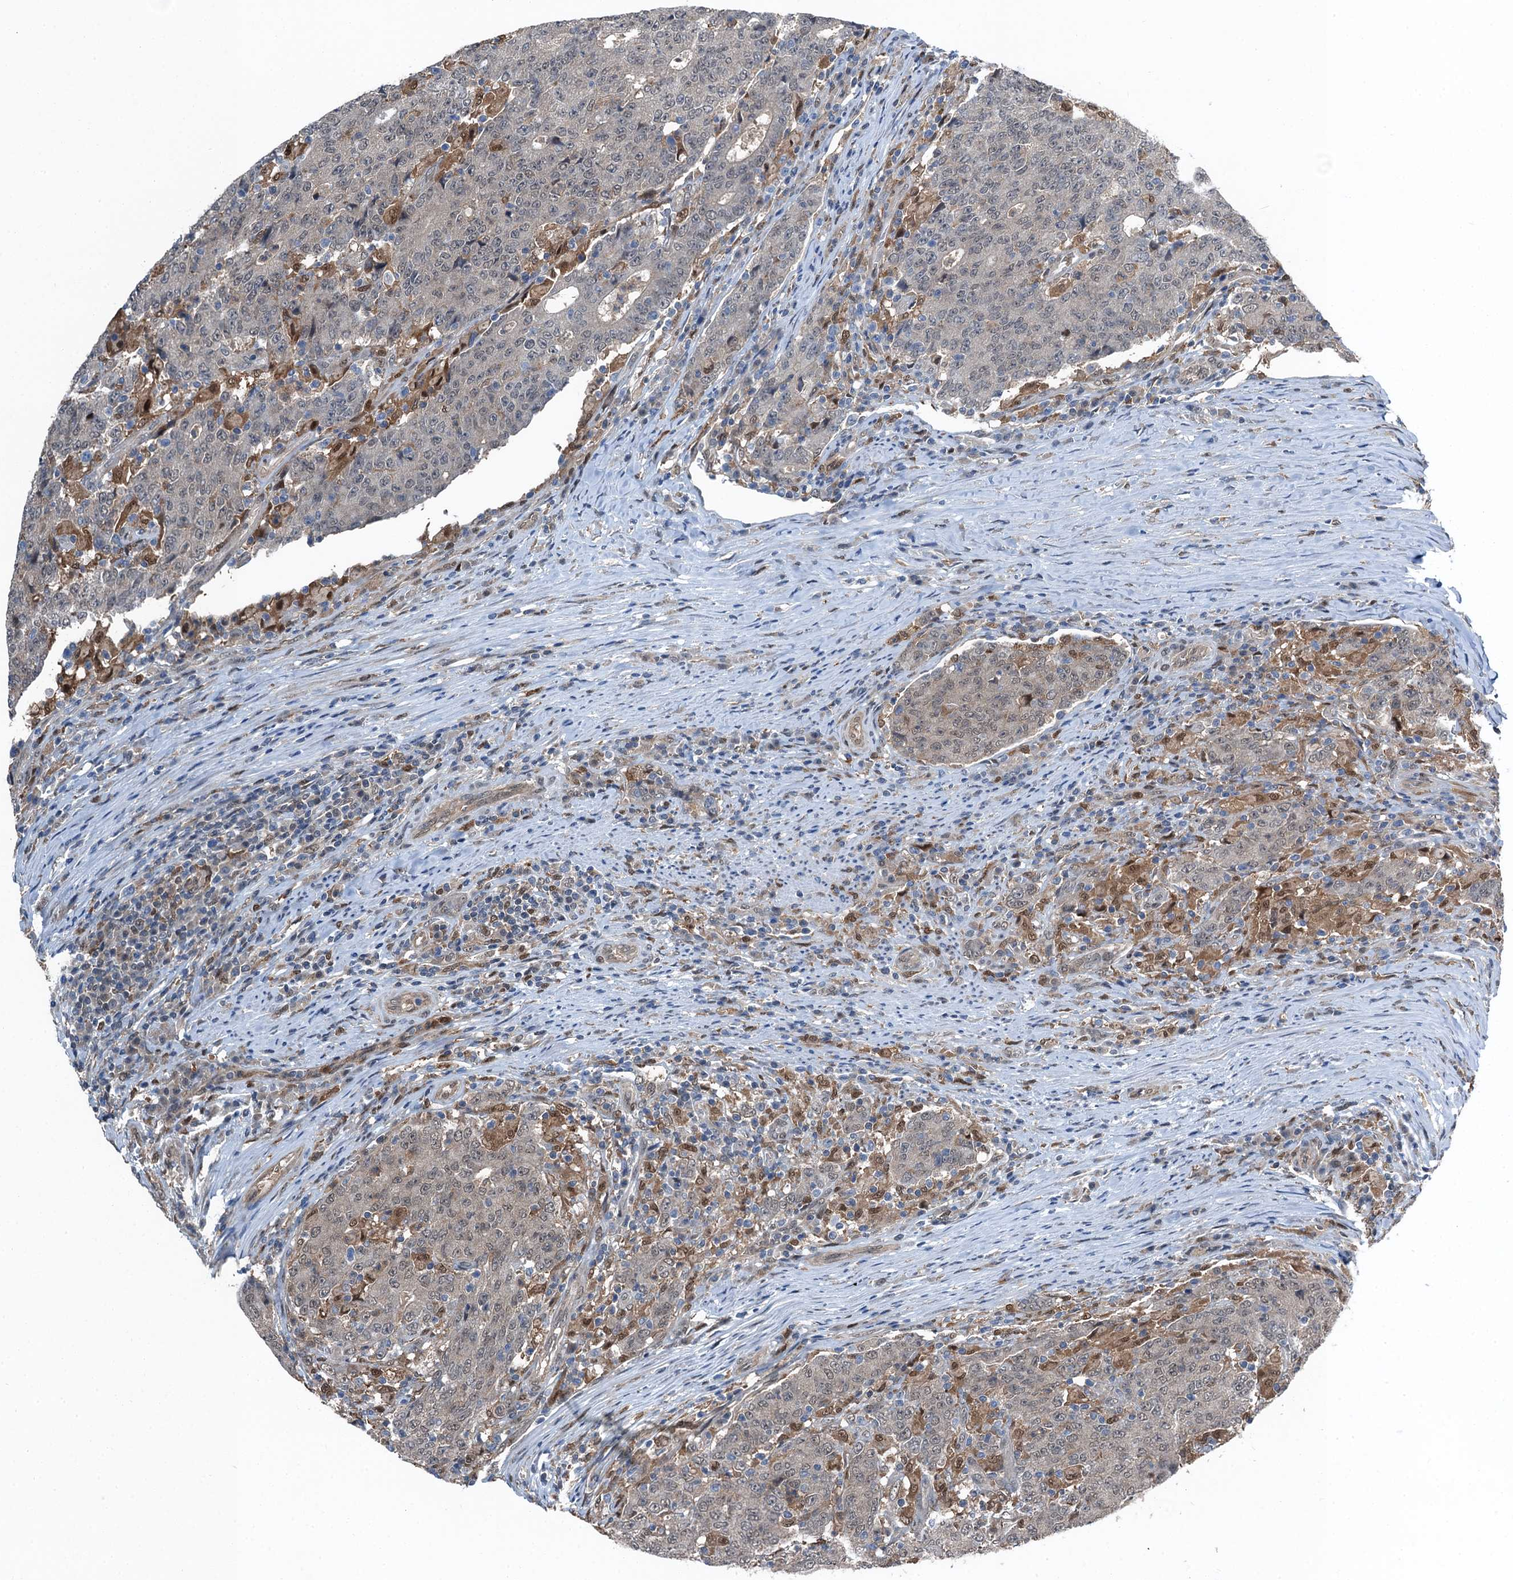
{"staining": {"intensity": "weak", "quantity": "<25%", "location": "nuclear"}, "tissue": "colorectal cancer", "cell_type": "Tumor cells", "image_type": "cancer", "snomed": [{"axis": "morphology", "description": "Adenocarcinoma, NOS"}, {"axis": "topography", "description": "Colon"}], "caption": "Colorectal cancer was stained to show a protein in brown. There is no significant positivity in tumor cells.", "gene": "RNH1", "patient": {"sex": "female", "age": 75}}